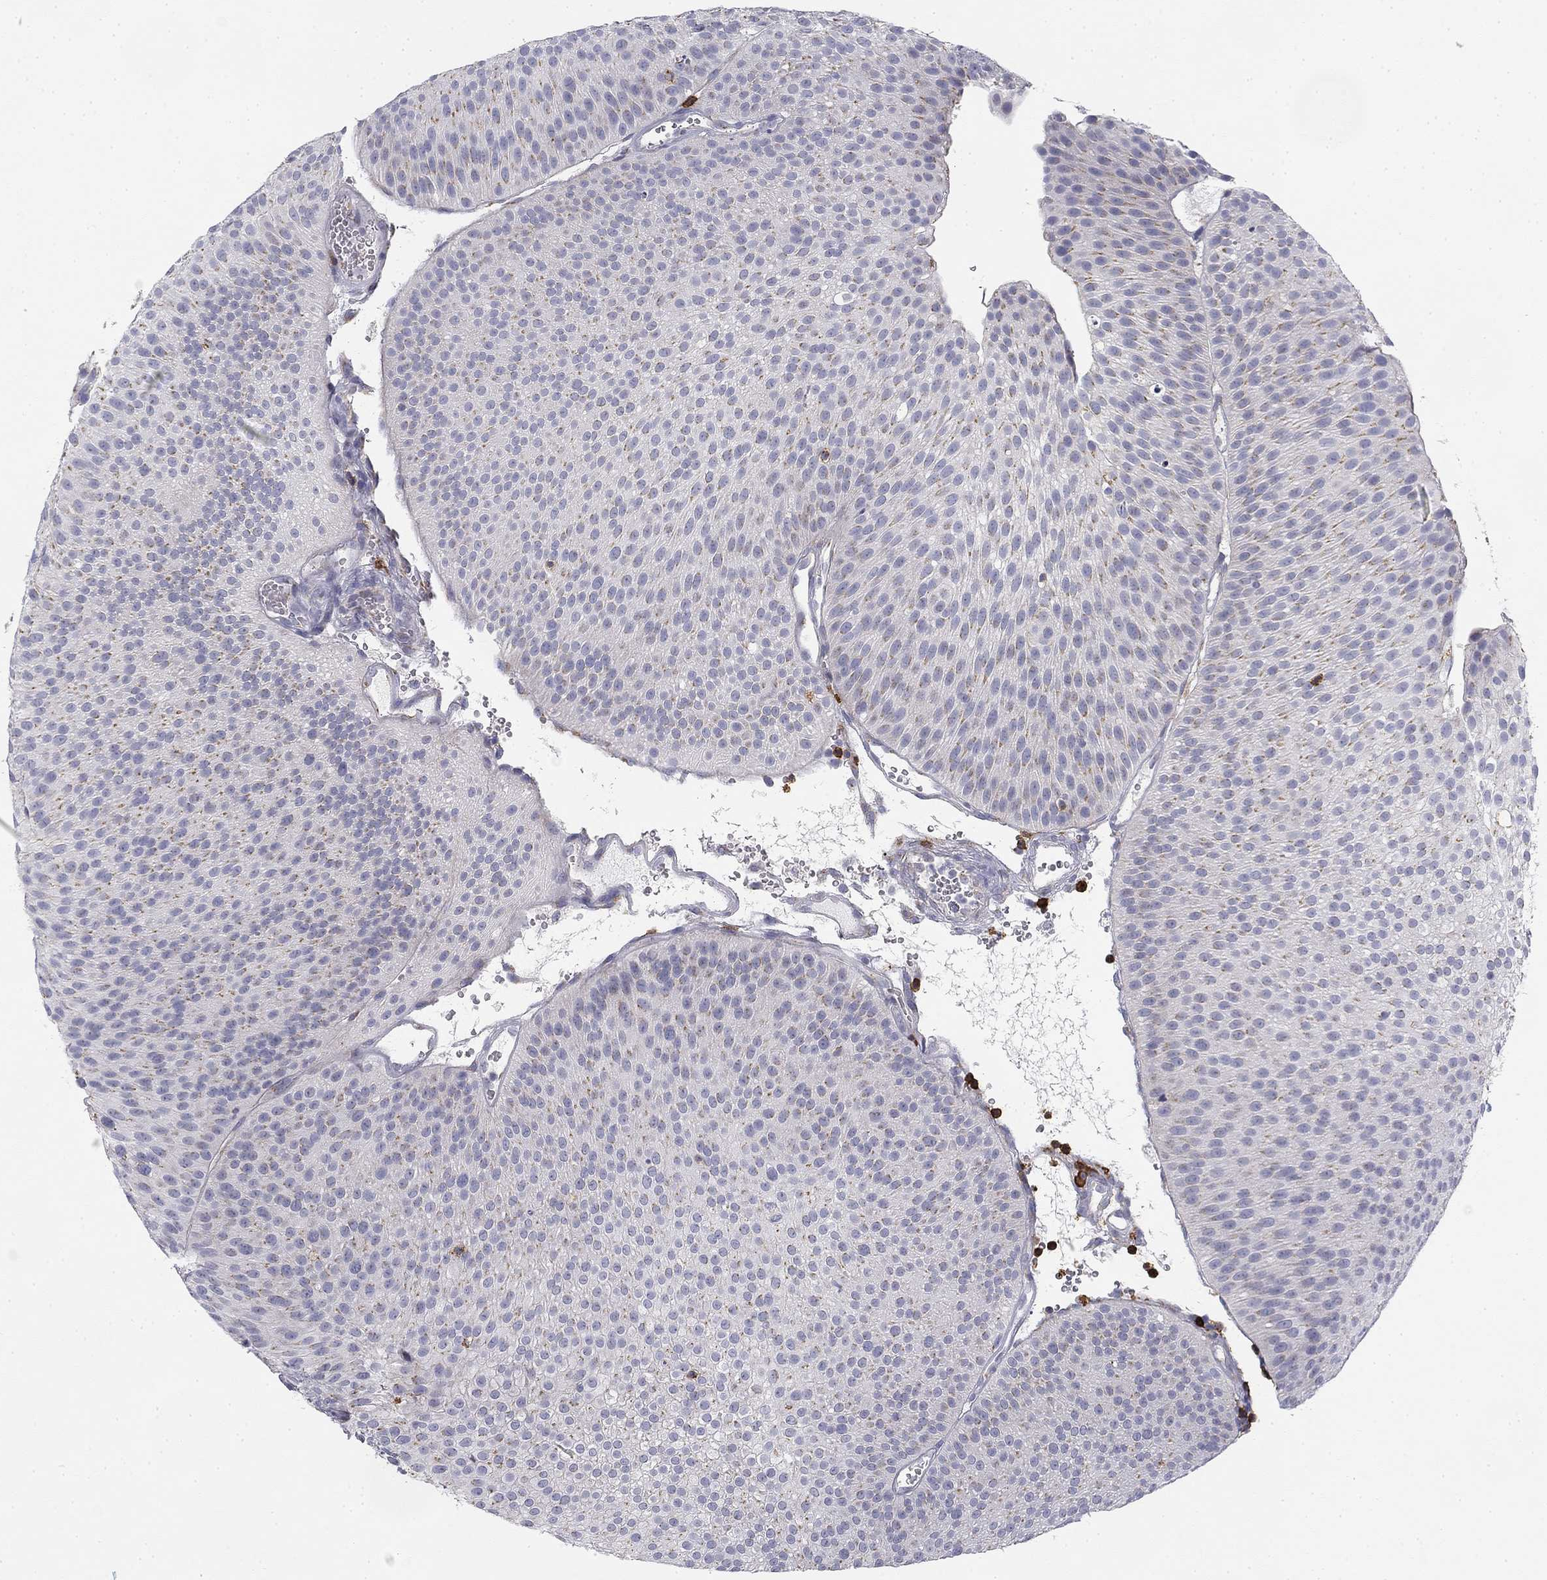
{"staining": {"intensity": "negative", "quantity": "none", "location": "none"}, "tissue": "urothelial cancer", "cell_type": "Tumor cells", "image_type": "cancer", "snomed": [{"axis": "morphology", "description": "Urothelial carcinoma, Low grade"}, {"axis": "topography", "description": "Urinary bladder"}], "caption": "Immunohistochemical staining of urothelial cancer shows no significant expression in tumor cells.", "gene": "TRAT1", "patient": {"sex": "male", "age": 65}}